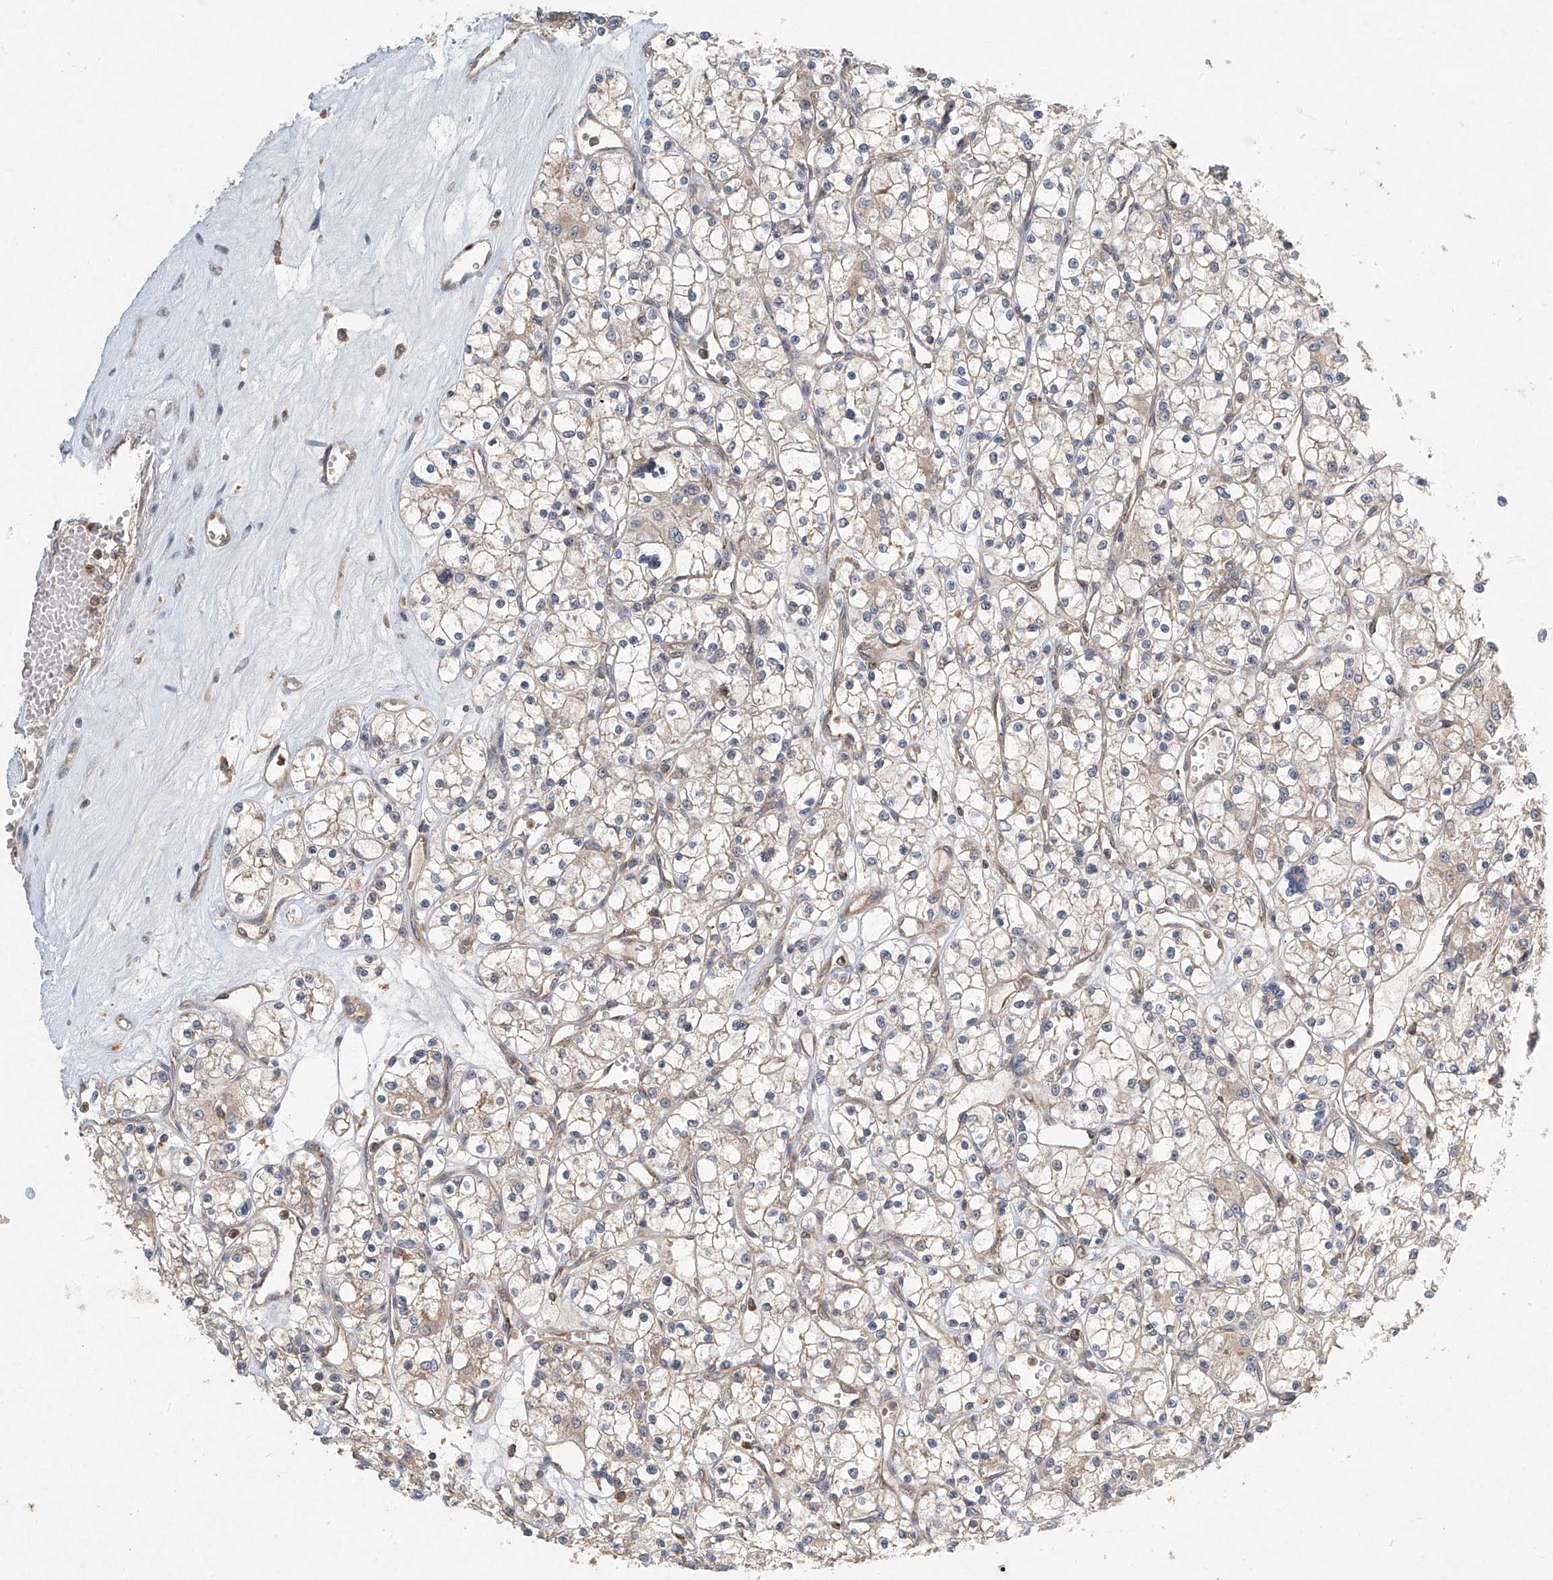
{"staining": {"intensity": "weak", "quantity": "25%-75%", "location": "cytoplasmic/membranous"}, "tissue": "renal cancer", "cell_type": "Tumor cells", "image_type": "cancer", "snomed": [{"axis": "morphology", "description": "Adenocarcinoma, NOS"}, {"axis": "topography", "description": "Kidney"}], "caption": "Renal cancer (adenocarcinoma) stained for a protein (brown) shows weak cytoplasmic/membranous positive staining in approximately 25%-75% of tumor cells.", "gene": "DCAF11", "patient": {"sex": "female", "age": 59}}